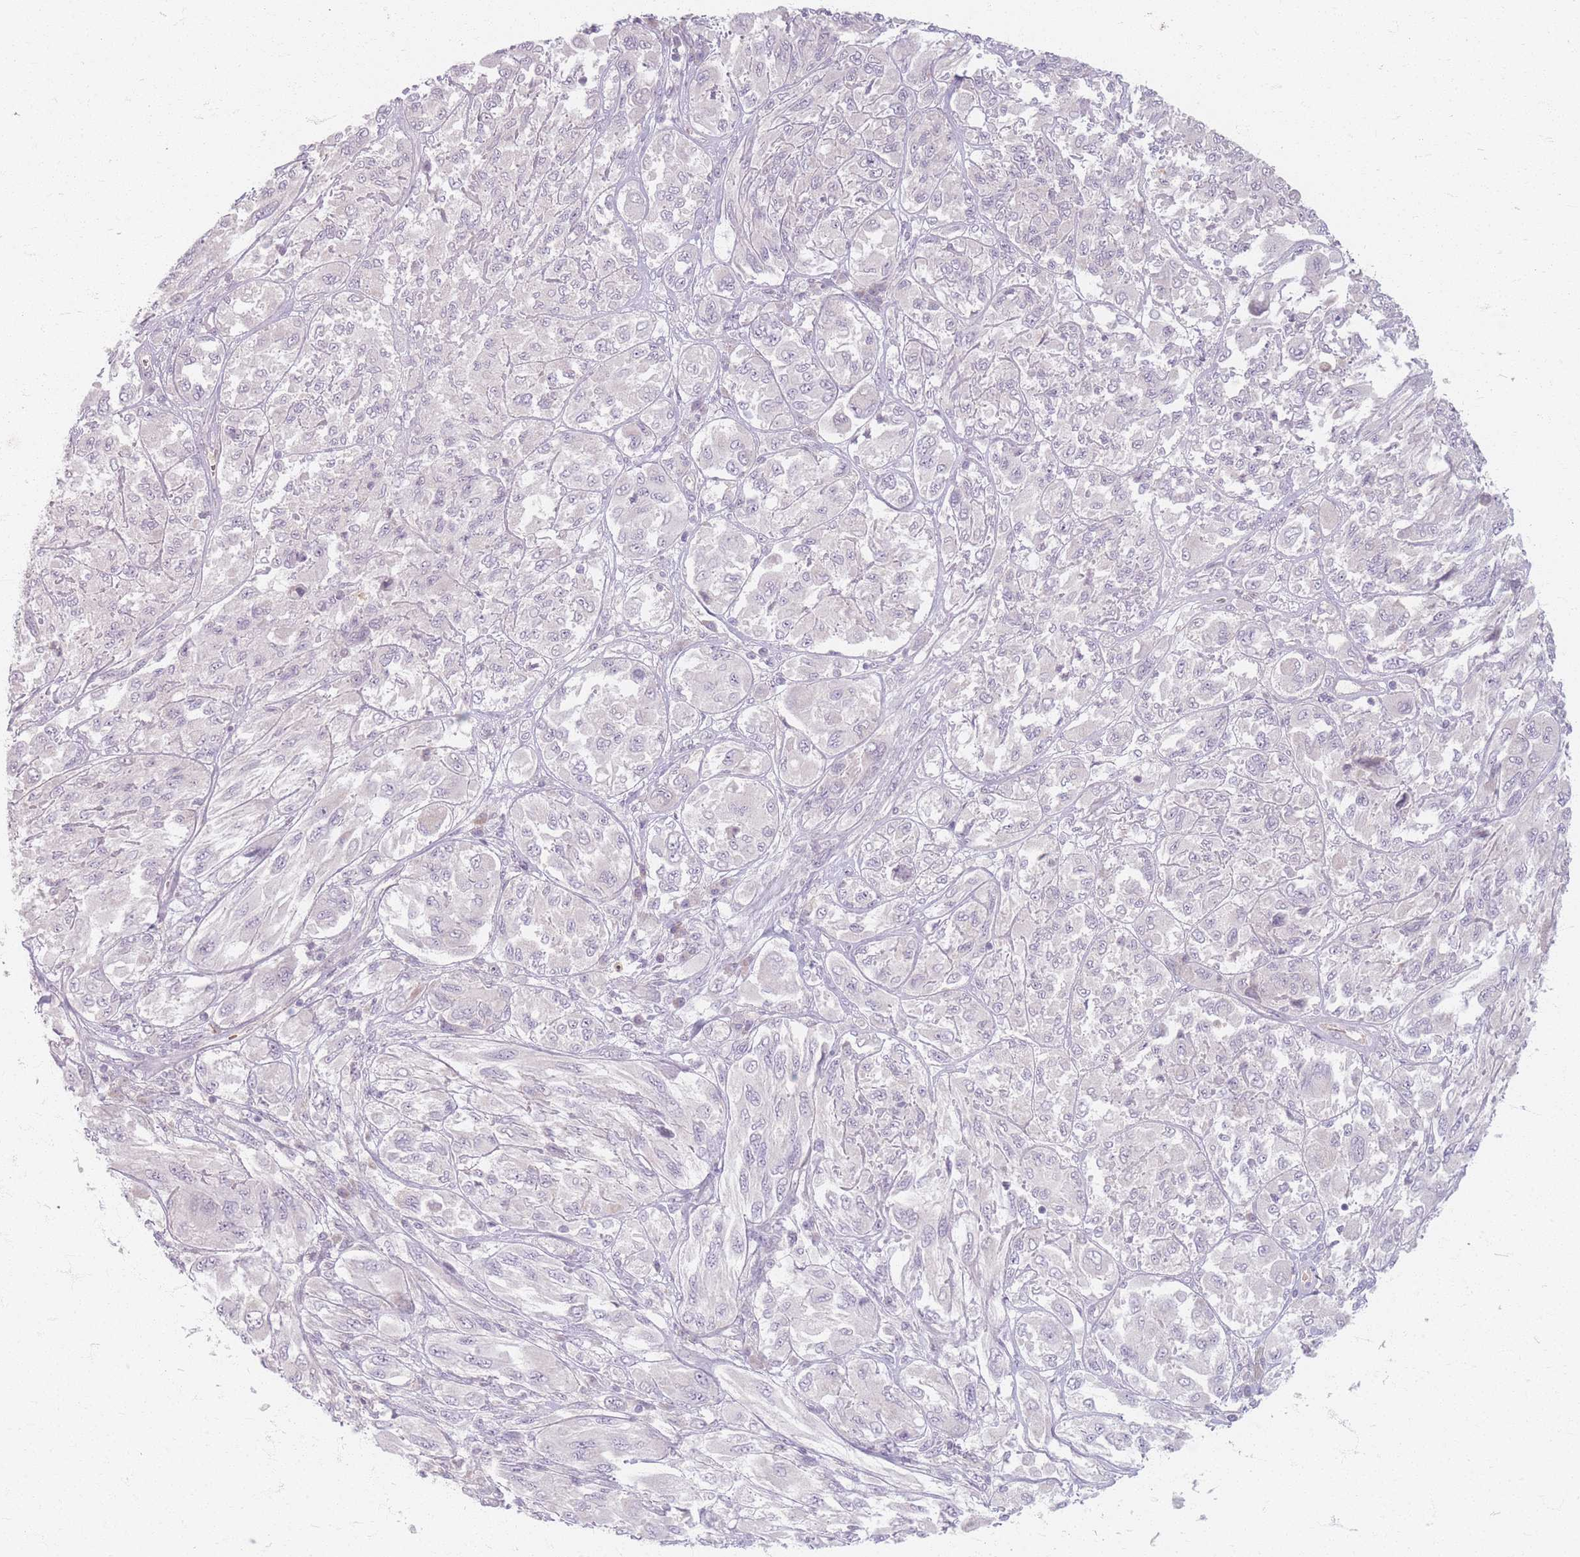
{"staining": {"intensity": "negative", "quantity": "none", "location": "none"}, "tissue": "melanoma", "cell_type": "Tumor cells", "image_type": "cancer", "snomed": [{"axis": "morphology", "description": "Malignant melanoma, NOS"}, {"axis": "topography", "description": "Skin"}], "caption": "Tumor cells show no significant positivity in malignant melanoma.", "gene": "CHCHD7", "patient": {"sex": "female", "age": 91}}